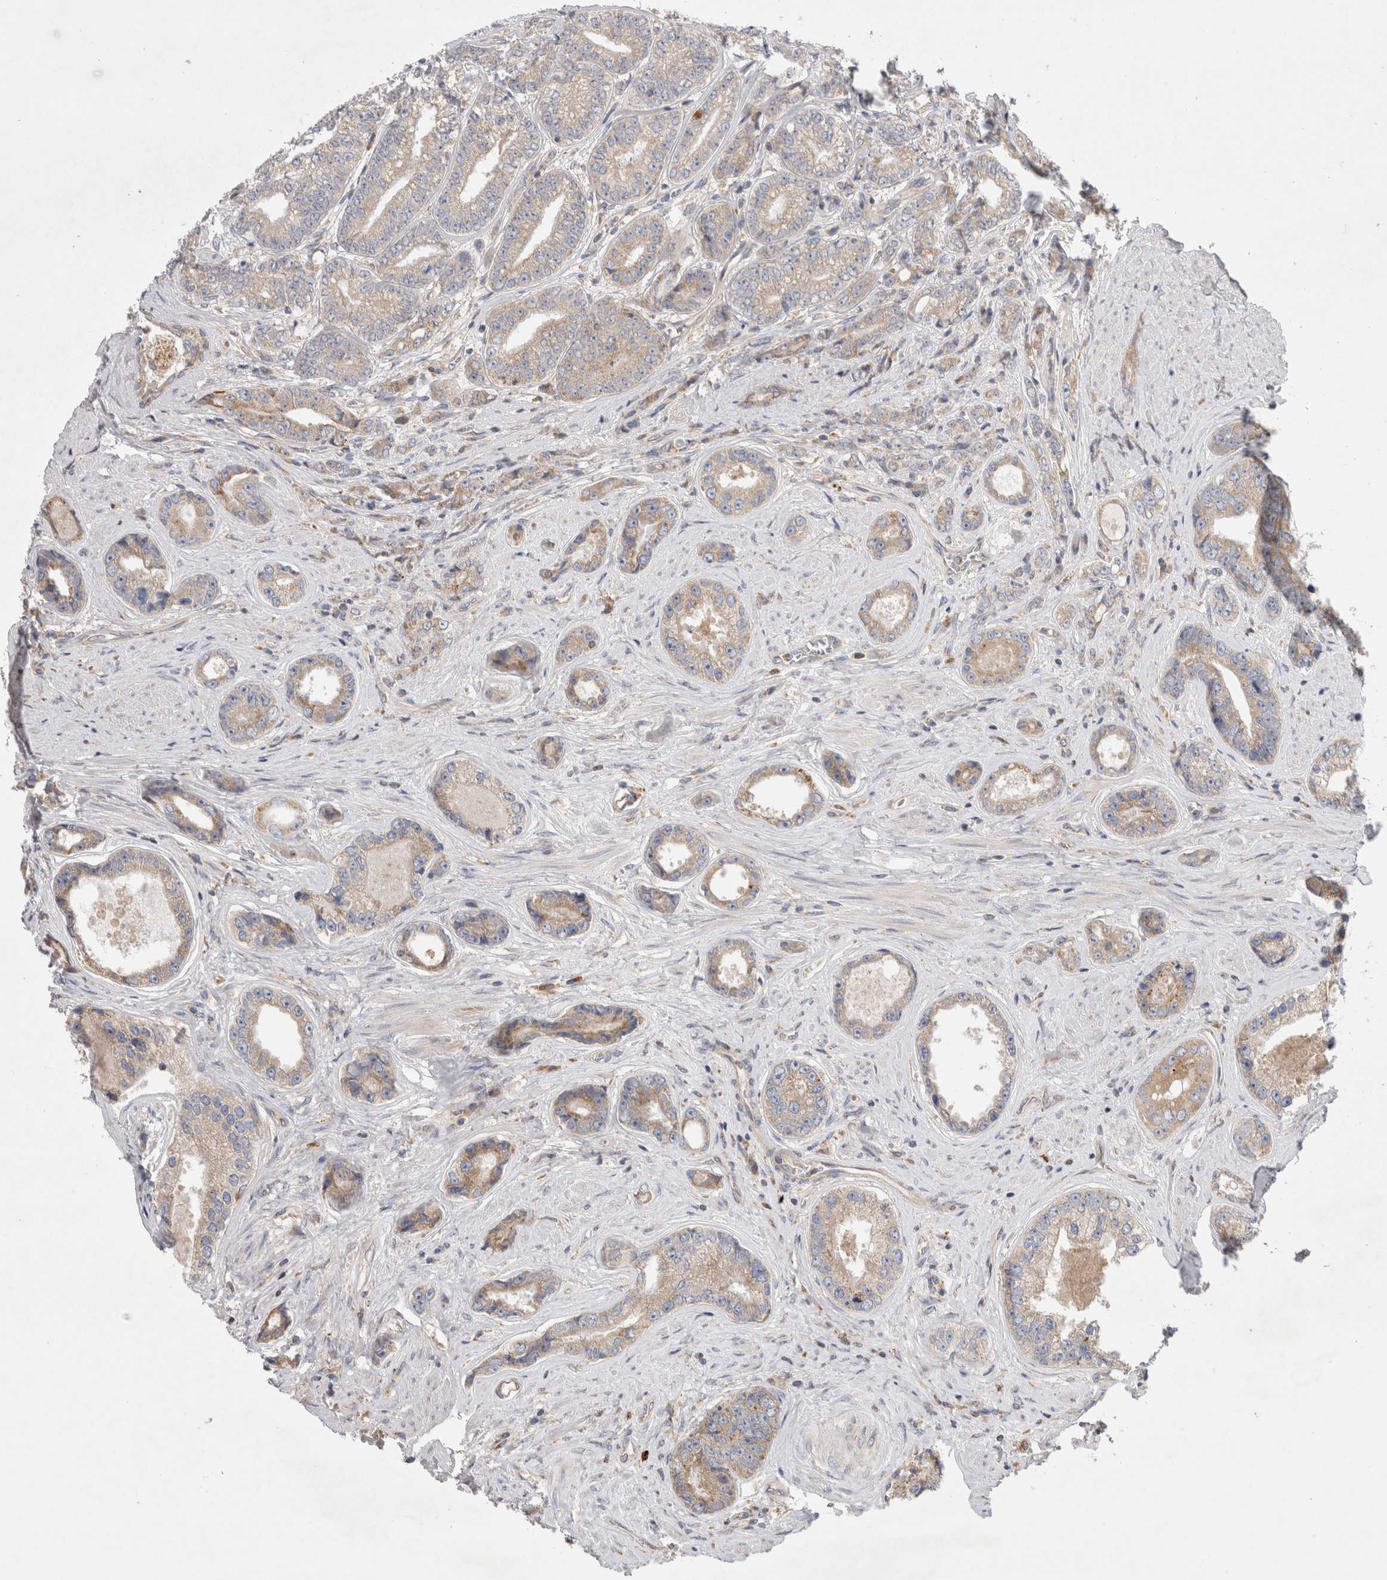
{"staining": {"intensity": "weak", "quantity": "25%-75%", "location": "cytoplasmic/membranous"}, "tissue": "prostate cancer", "cell_type": "Tumor cells", "image_type": "cancer", "snomed": [{"axis": "morphology", "description": "Adenocarcinoma, High grade"}, {"axis": "topography", "description": "Prostate"}], "caption": "Adenocarcinoma (high-grade) (prostate) stained with DAB IHC demonstrates low levels of weak cytoplasmic/membranous expression in approximately 25%-75% of tumor cells.", "gene": "TBC1D16", "patient": {"sex": "male", "age": 61}}